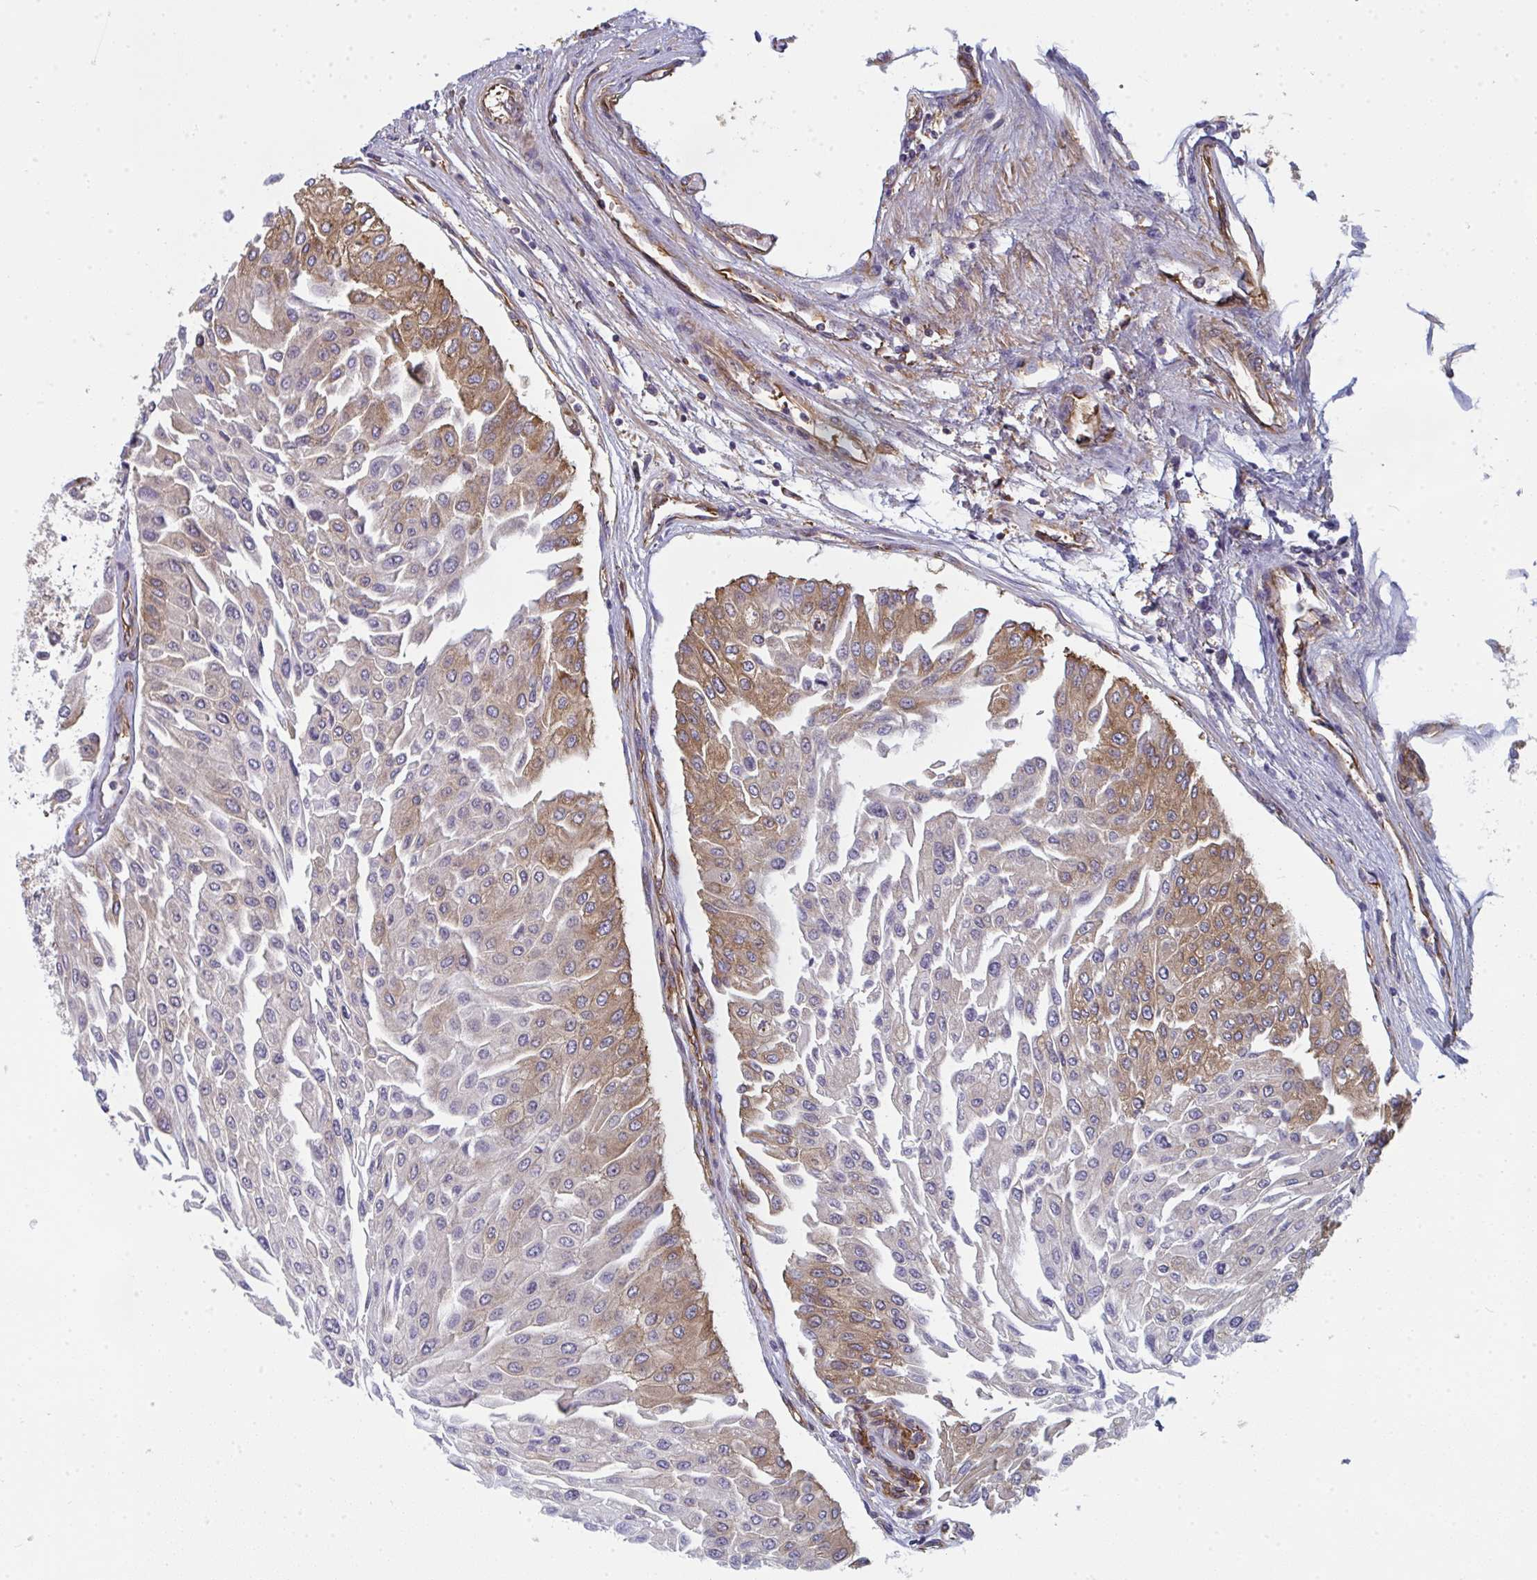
{"staining": {"intensity": "moderate", "quantity": "25%-75%", "location": "cytoplasmic/membranous"}, "tissue": "urothelial cancer", "cell_type": "Tumor cells", "image_type": "cancer", "snomed": [{"axis": "morphology", "description": "Urothelial carcinoma, NOS"}, {"axis": "topography", "description": "Urinary bladder"}], "caption": "A photomicrograph showing moderate cytoplasmic/membranous positivity in approximately 25%-75% of tumor cells in transitional cell carcinoma, as visualized by brown immunohistochemical staining.", "gene": "DYNC1I2", "patient": {"sex": "male", "age": 67}}